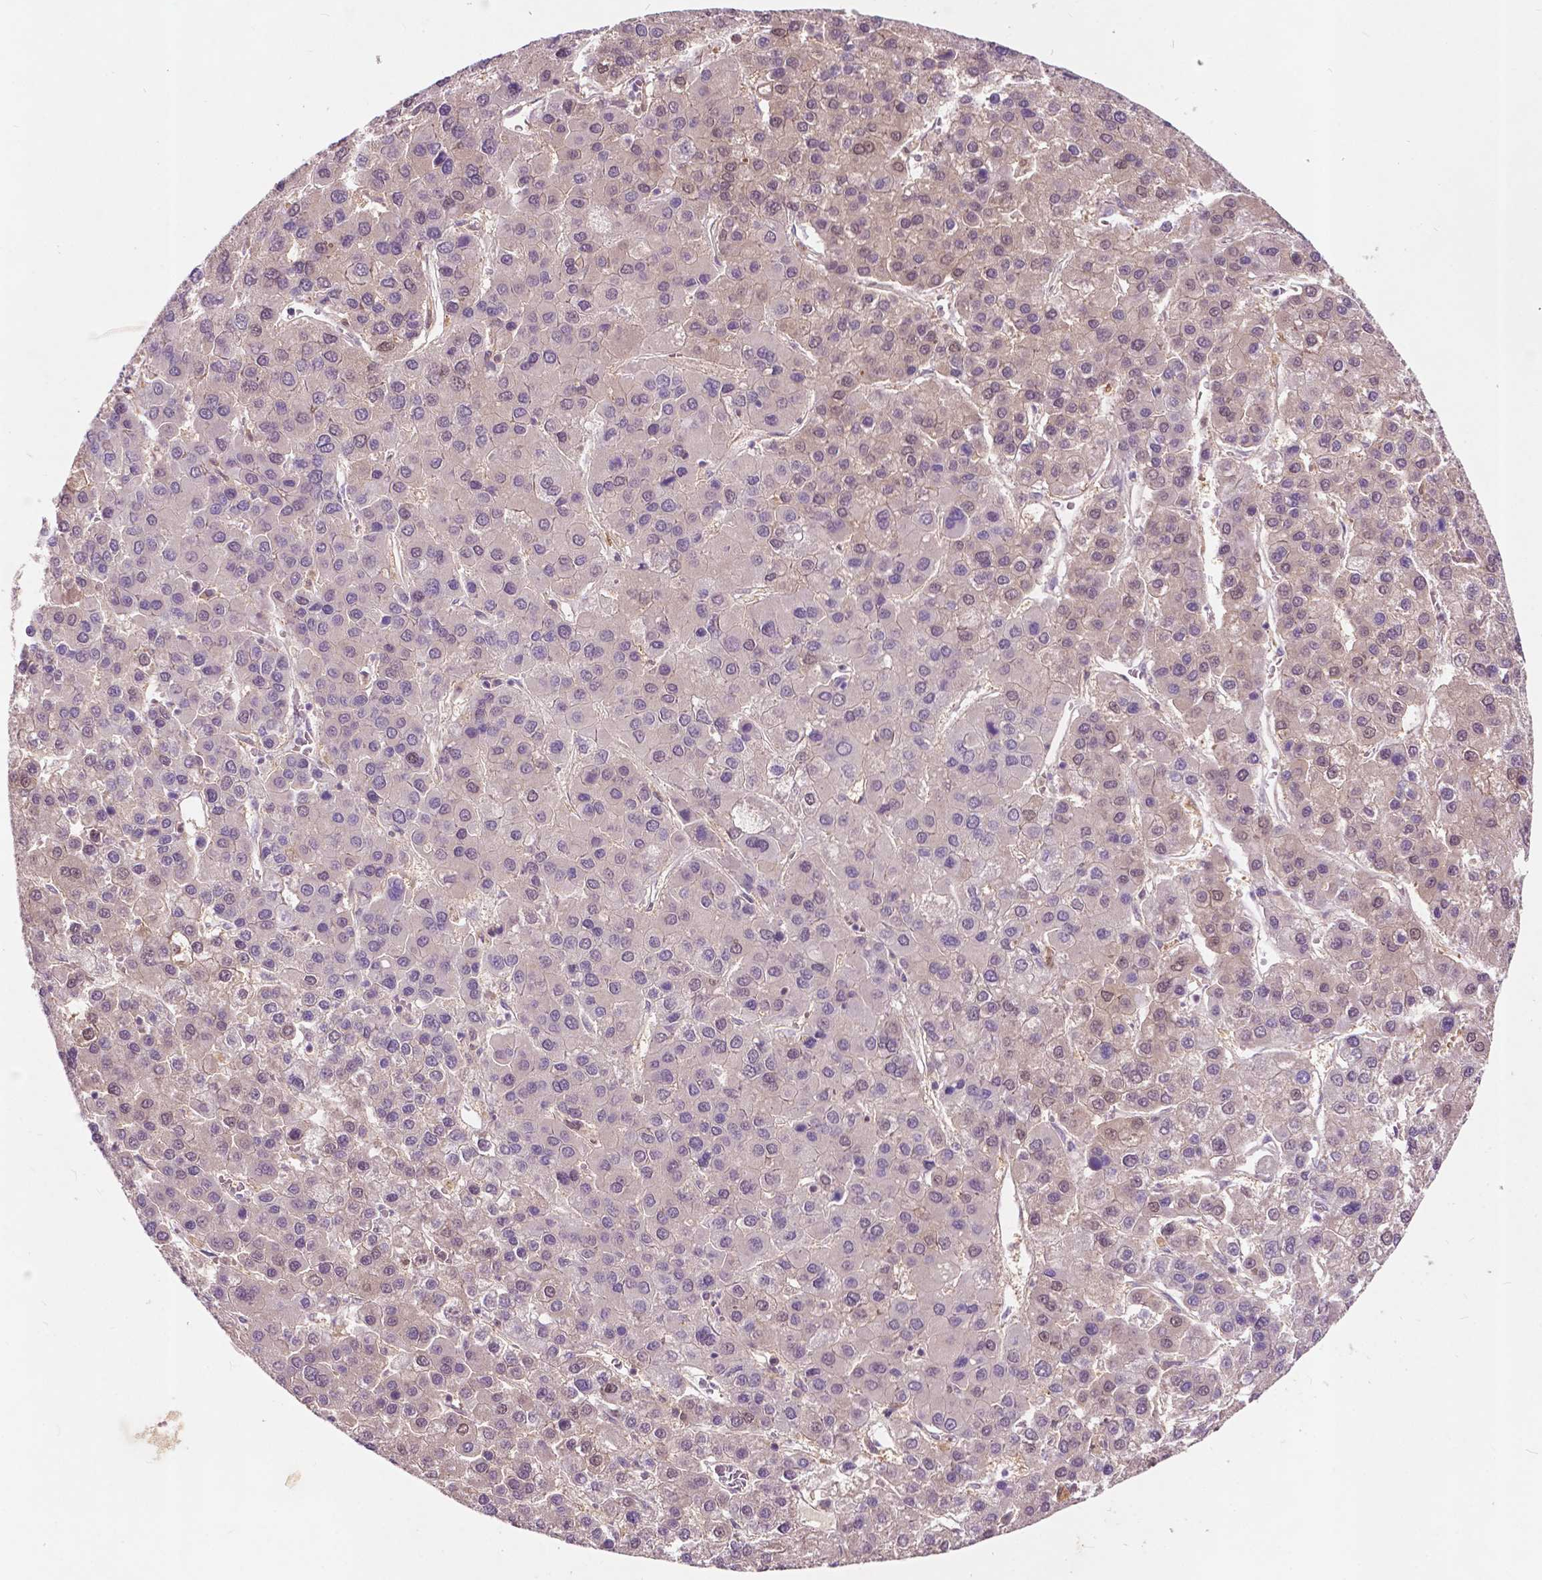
{"staining": {"intensity": "negative", "quantity": "none", "location": "none"}, "tissue": "liver cancer", "cell_type": "Tumor cells", "image_type": "cancer", "snomed": [{"axis": "morphology", "description": "Carcinoma, Hepatocellular, NOS"}, {"axis": "topography", "description": "Liver"}], "caption": "A high-resolution image shows immunohistochemistry (IHC) staining of liver cancer (hepatocellular carcinoma), which demonstrates no significant staining in tumor cells.", "gene": "GPR37", "patient": {"sex": "female", "age": 41}}